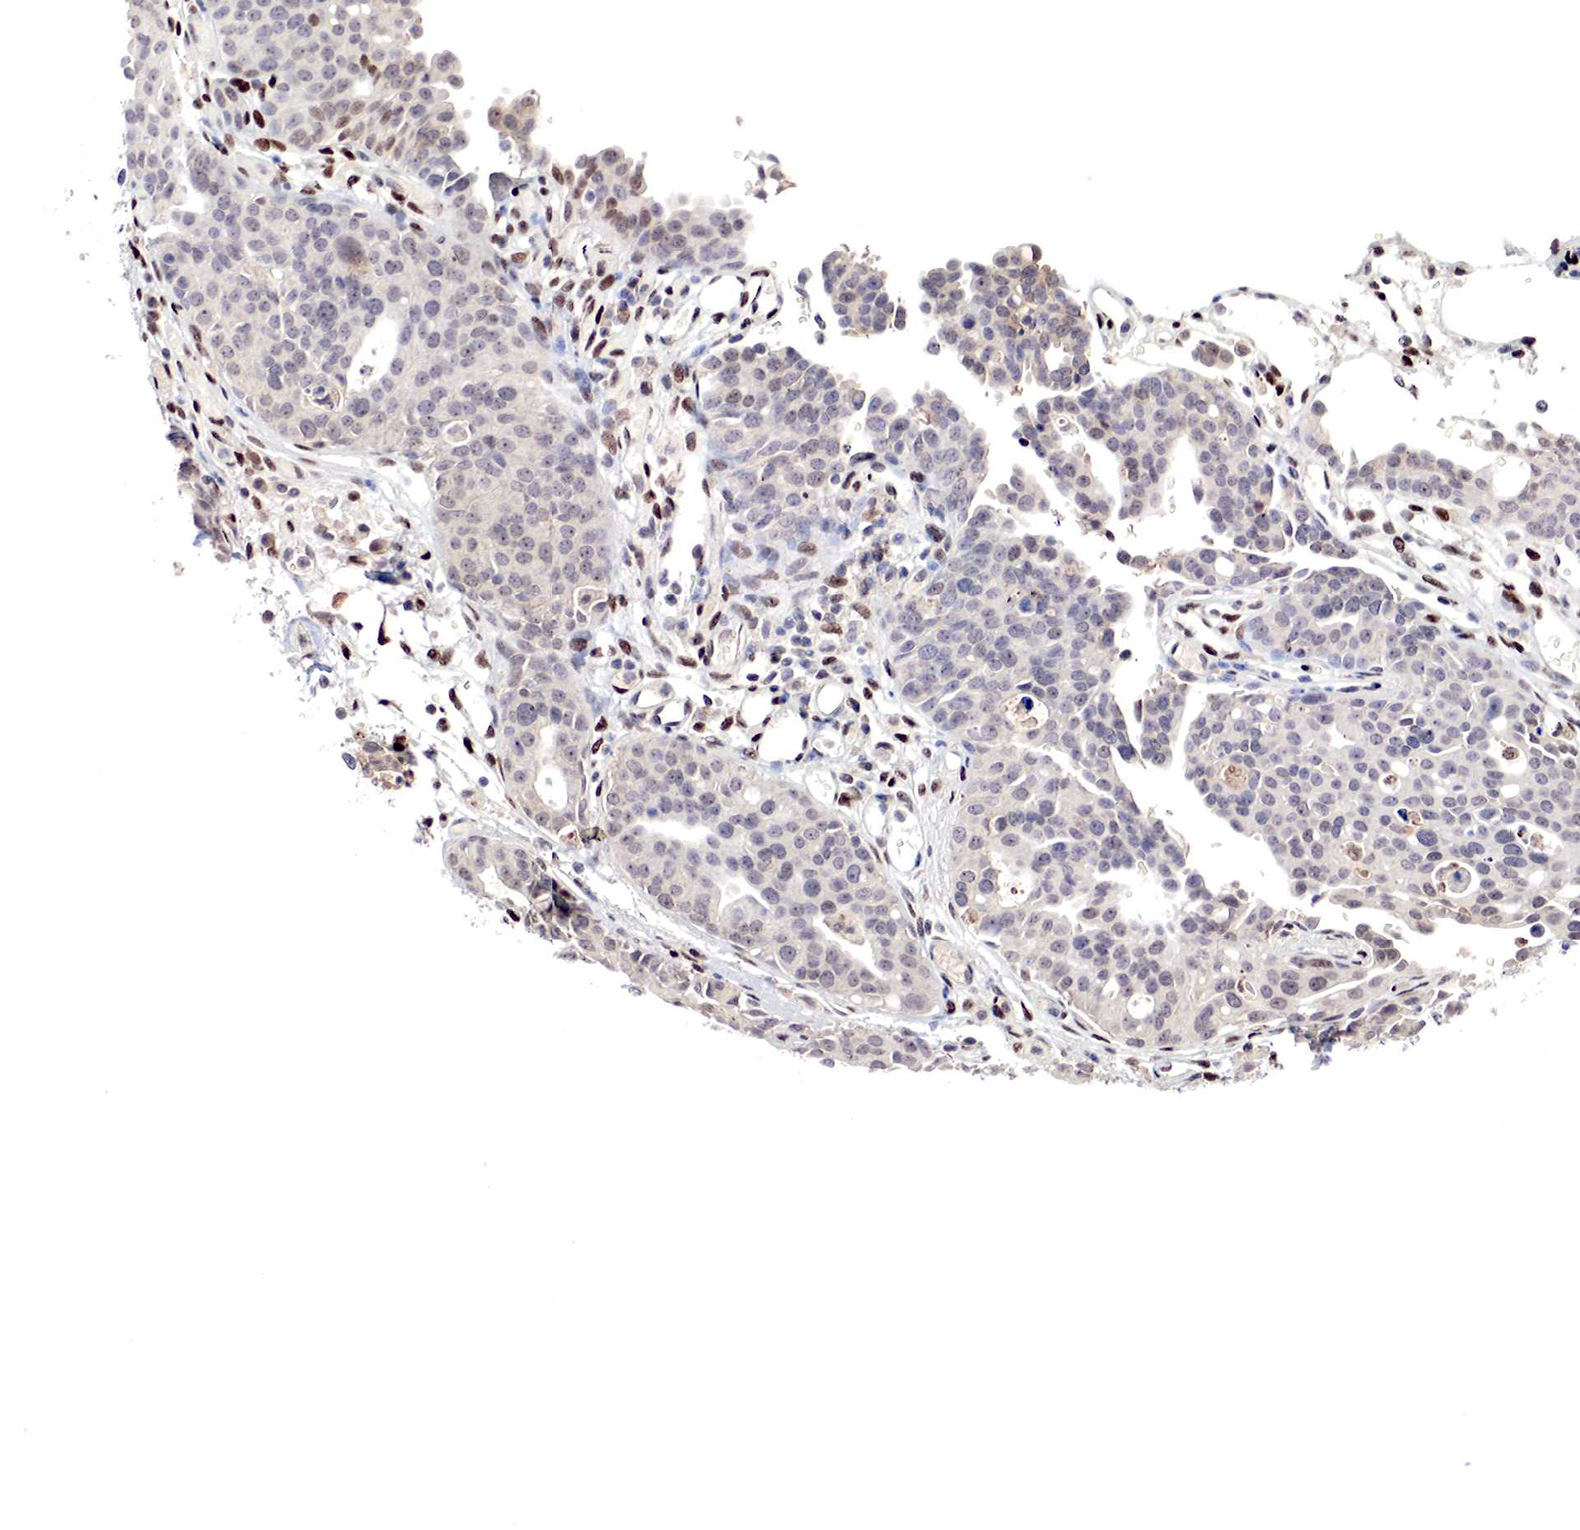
{"staining": {"intensity": "weak", "quantity": ">75%", "location": "cytoplasmic/membranous"}, "tissue": "urothelial cancer", "cell_type": "Tumor cells", "image_type": "cancer", "snomed": [{"axis": "morphology", "description": "Urothelial carcinoma, High grade"}, {"axis": "topography", "description": "Urinary bladder"}], "caption": "DAB (3,3'-diaminobenzidine) immunohistochemical staining of human urothelial carcinoma (high-grade) demonstrates weak cytoplasmic/membranous protein expression in approximately >75% of tumor cells.", "gene": "DACH2", "patient": {"sex": "male", "age": 78}}